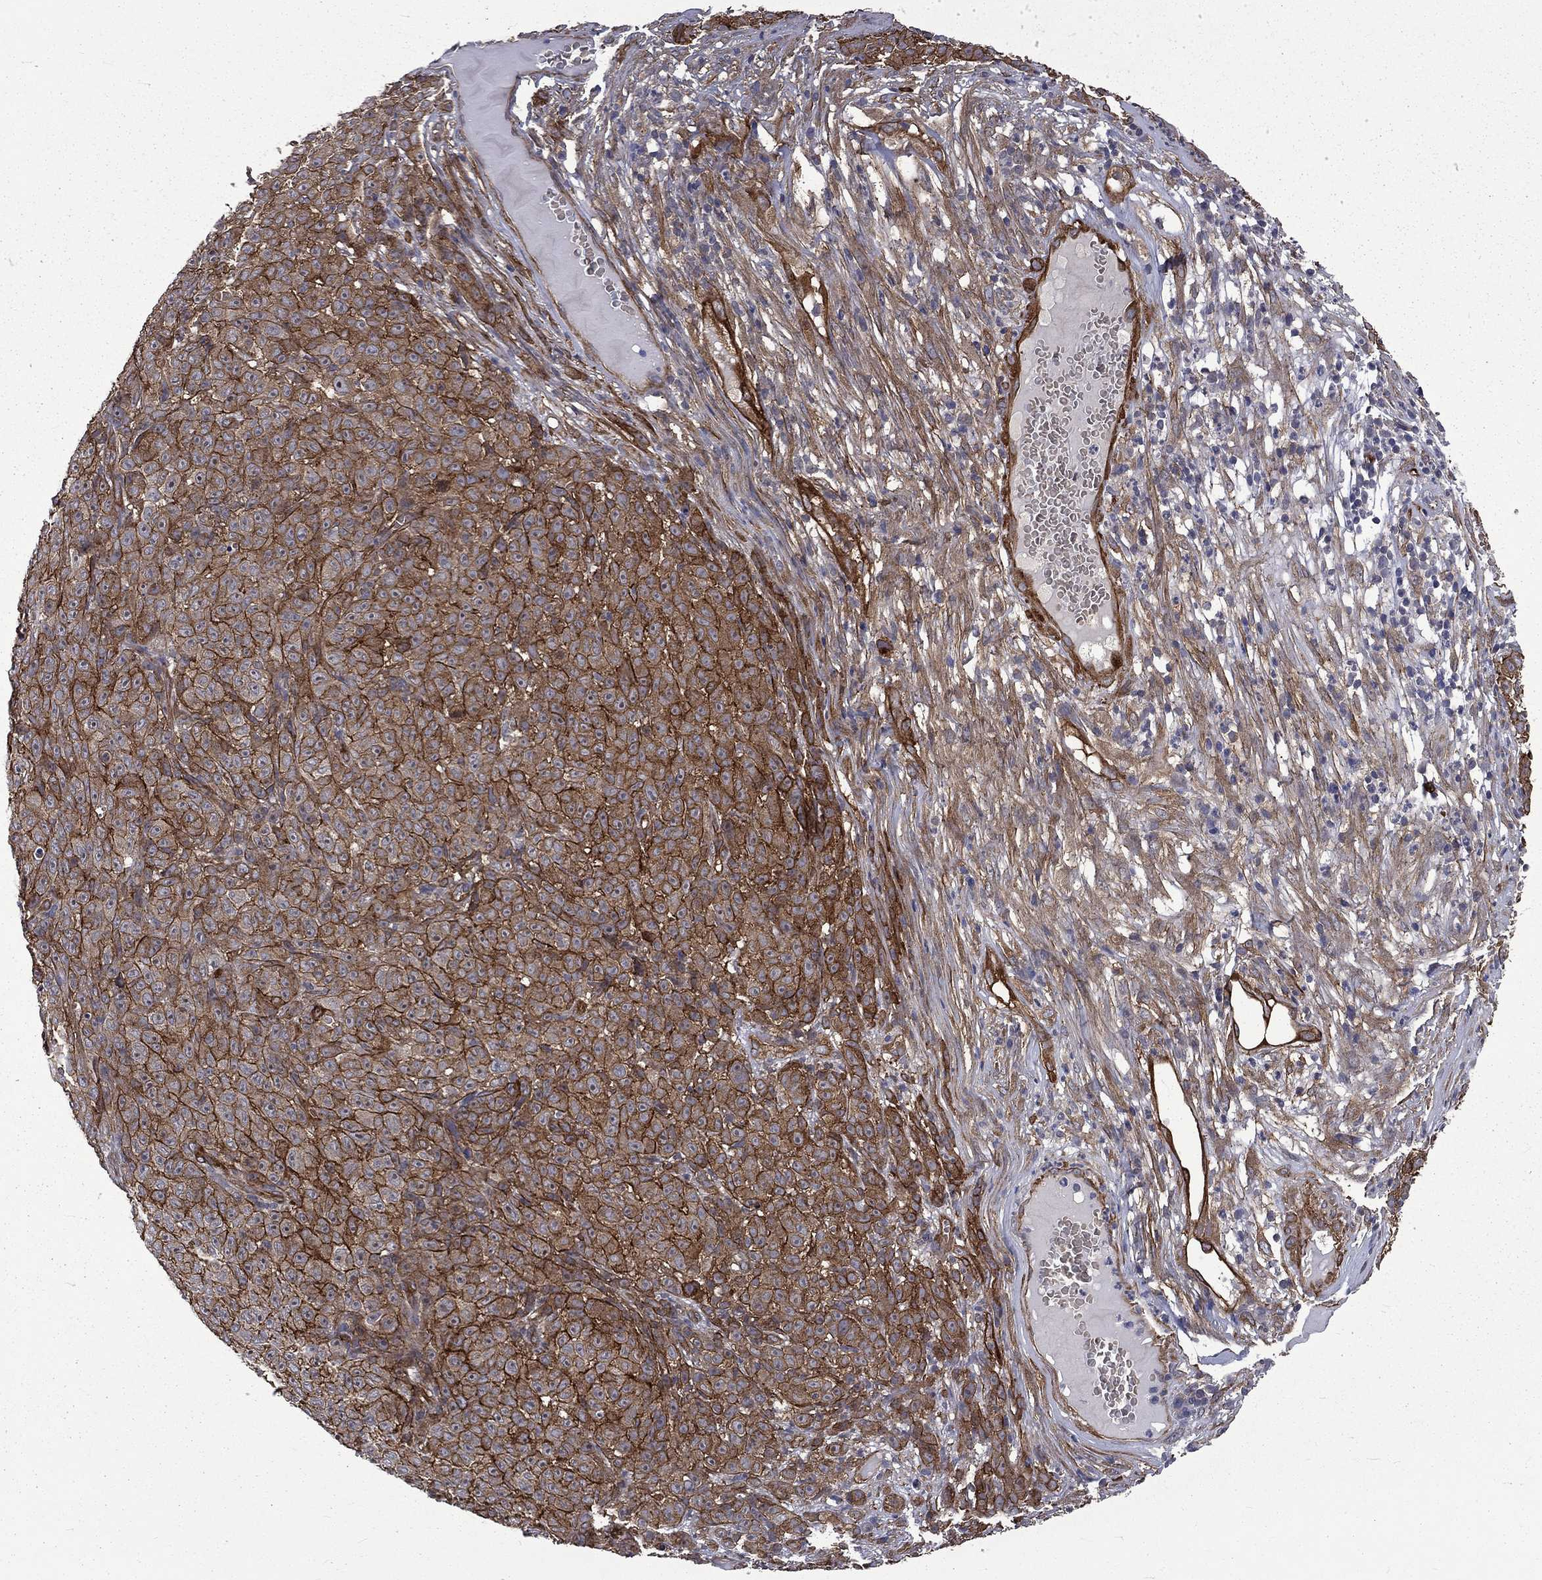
{"staining": {"intensity": "strong", "quantity": ">75%", "location": "cytoplasmic/membranous"}, "tissue": "melanoma", "cell_type": "Tumor cells", "image_type": "cancer", "snomed": [{"axis": "morphology", "description": "Malignant melanoma, NOS"}, {"axis": "topography", "description": "Skin"}], "caption": "High-magnification brightfield microscopy of malignant melanoma stained with DAB (3,3'-diaminobenzidine) (brown) and counterstained with hematoxylin (blue). tumor cells exhibit strong cytoplasmic/membranous staining is identified in about>75% of cells. The protein is shown in brown color, while the nuclei are stained blue.", "gene": "PPFIBP1", "patient": {"sex": "female", "age": 82}}